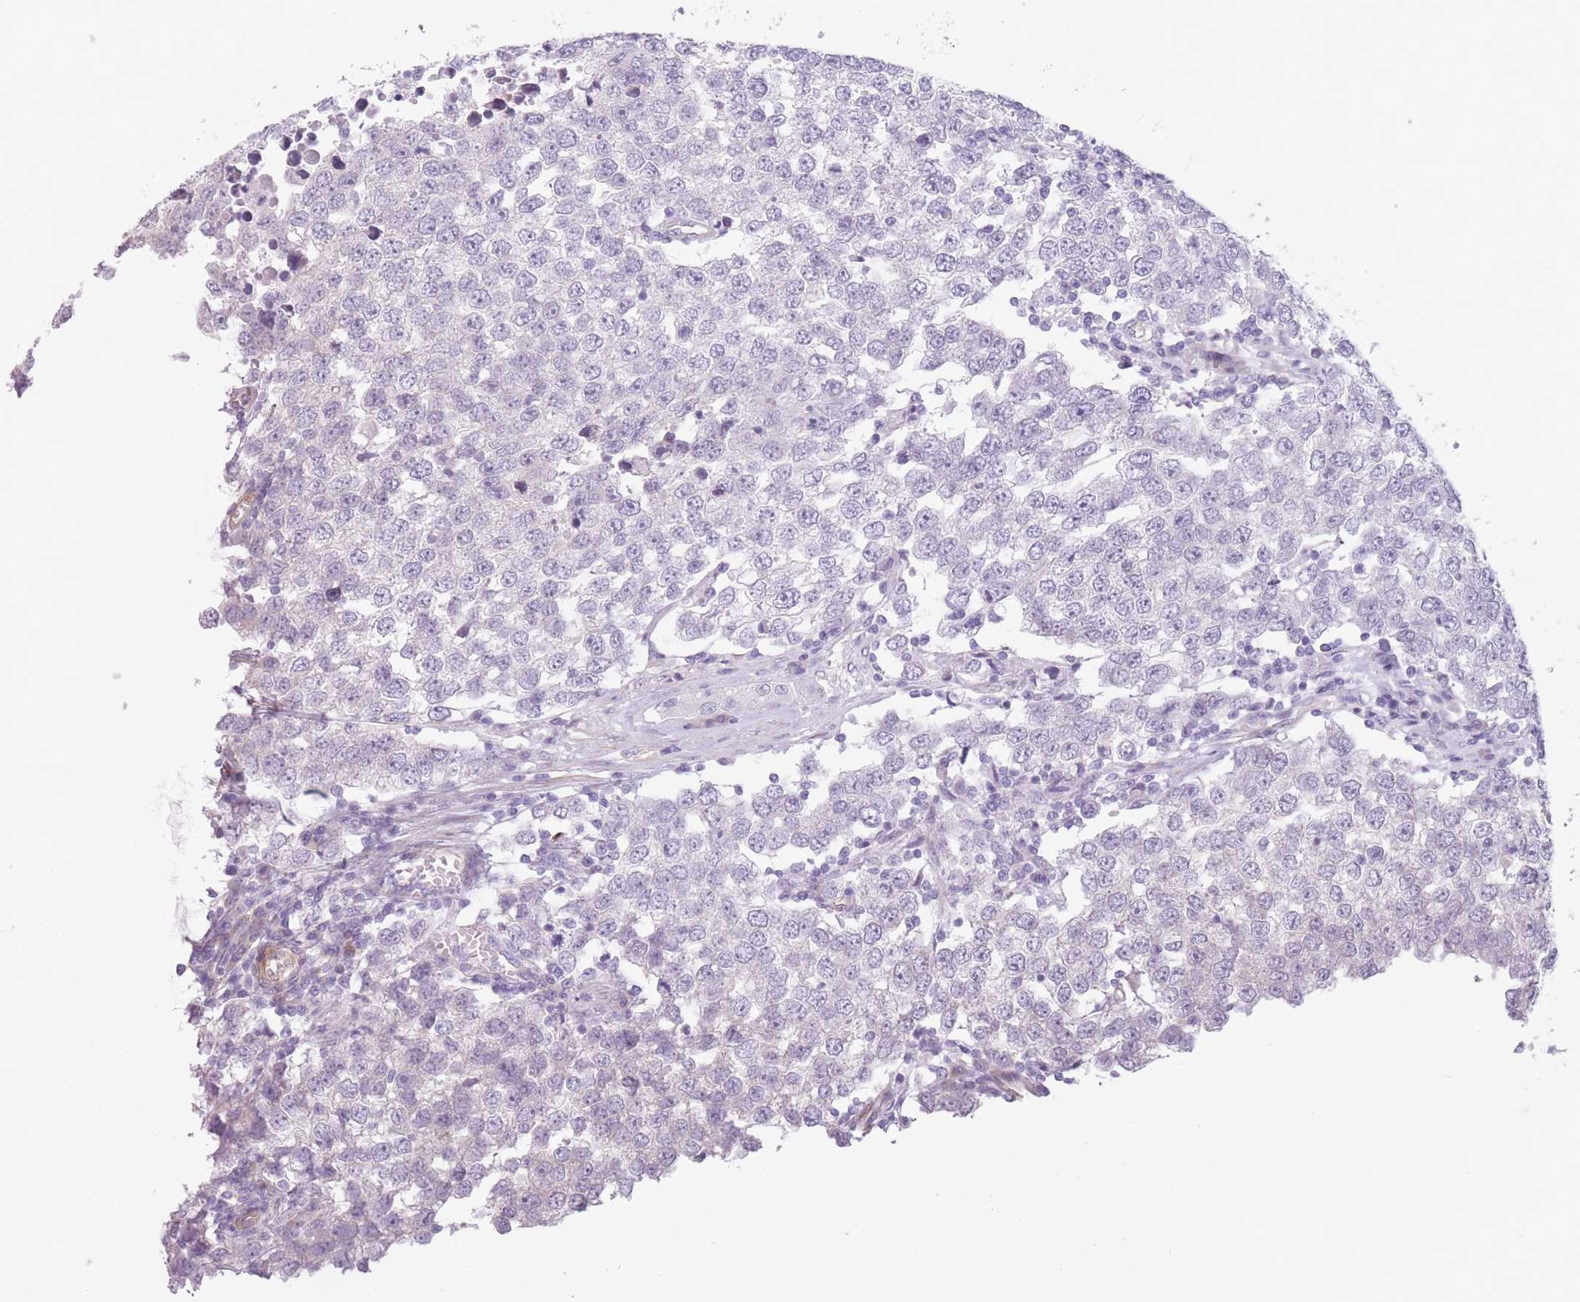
{"staining": {"intensity": "negative", "quantity": "none", "location": "none"}, "tissue": "testis cancer", "cell_type": "Tumor cells", "image_type": "cancer", "snomed": [{"axis": "morphology", "description": "Seminoma, NOS"}, {"axis": "morphology", "description": "Carcinoma, Embryonal, NOS"}, {"axis": "topography", "description": "Testis"}], "caption": "High magnification brightfield microscopy of seminoma (testis) stained with DAB (brown) and counterstained with hematoxylin (blue): tumor cells show no significant expression.", "gene": "OR6B3", "patient": {"sex": "male", "age": 28}}